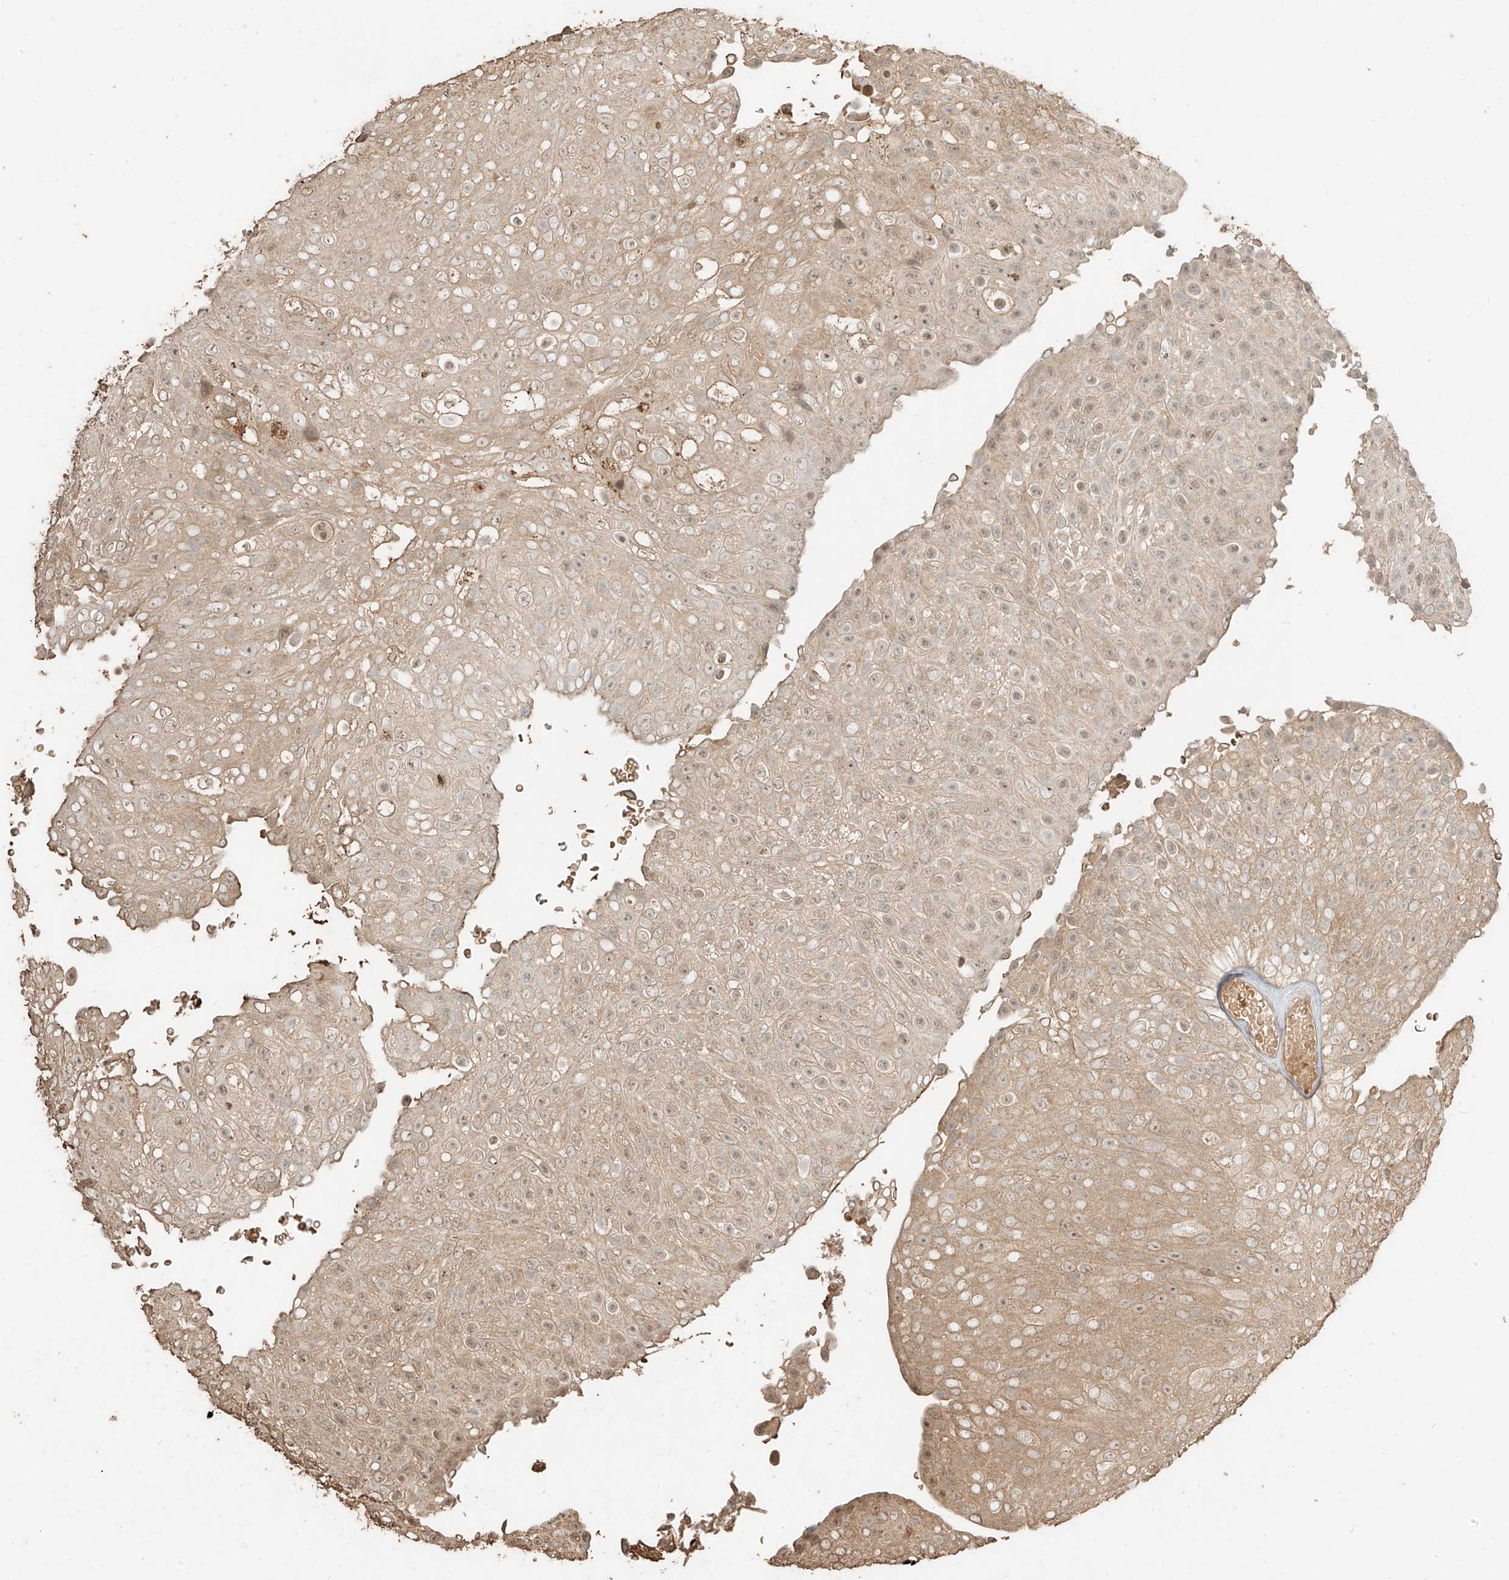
{"staining": {"intensity": "weak", "quantity": "25%-75%", "location": "cytoplasmic/membranous"}, "tissue": "urothelial cancer", "cell_type": "Tumor cells", "image_type": "cancer", "snomed": [{"axis": "morphology", "description": "Urothelial carcinoma, Low grade"}, {"axis": "topography", "description": "Urinary bladder"}], "caption": "Tumor cells demonstrate low levels of weak cytoplasmic/membranous positivity in about 25%-75% of cells in urothelial cancer.", "gene": "RFTN2", "patient": {"sex": "male", "age": 78}}